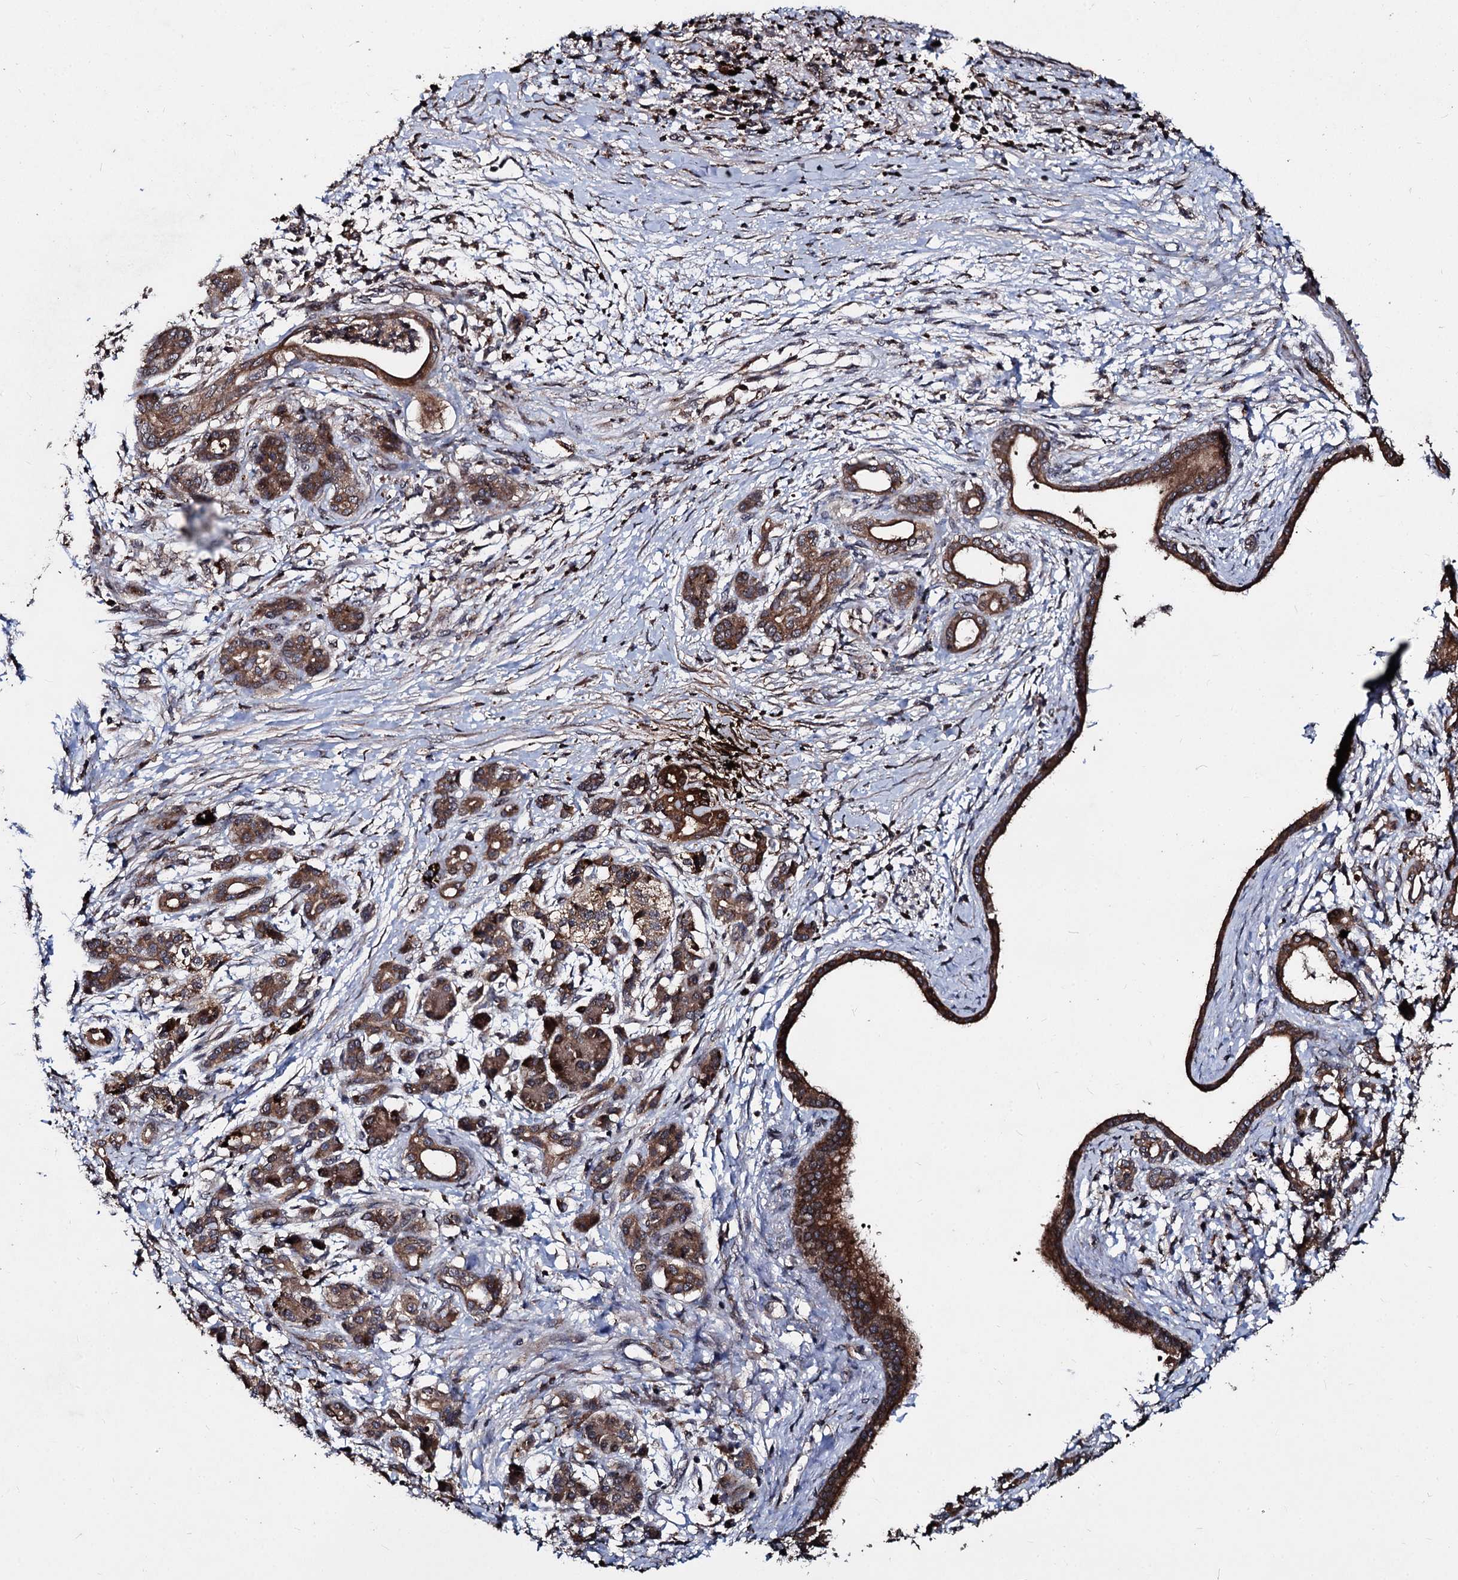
{"staining": {"intensity": "strong", "quantity": ">75%", "location": "cytoplasmic/membranous"}, "tissue": "pancreatic cancer", "cell_type": "Tumor cells", "image_type": "cancer", "snomed": [{"axis": "morphology", "description": "Adenocarcinoma, NOS"}, {"axis": "topography", "description": "Pancreas"}], "caption": "Protein analysis of adenocarcinoma (pancreatic) tissue reveals strong cytoplasmic/membranous expression in about >75% of tumor cells. The protein of interest is shown in brown color, while the nuclei are stained blue.", "gene": "BCL2L2", "patient": {"sex": "female", "age": 55}}